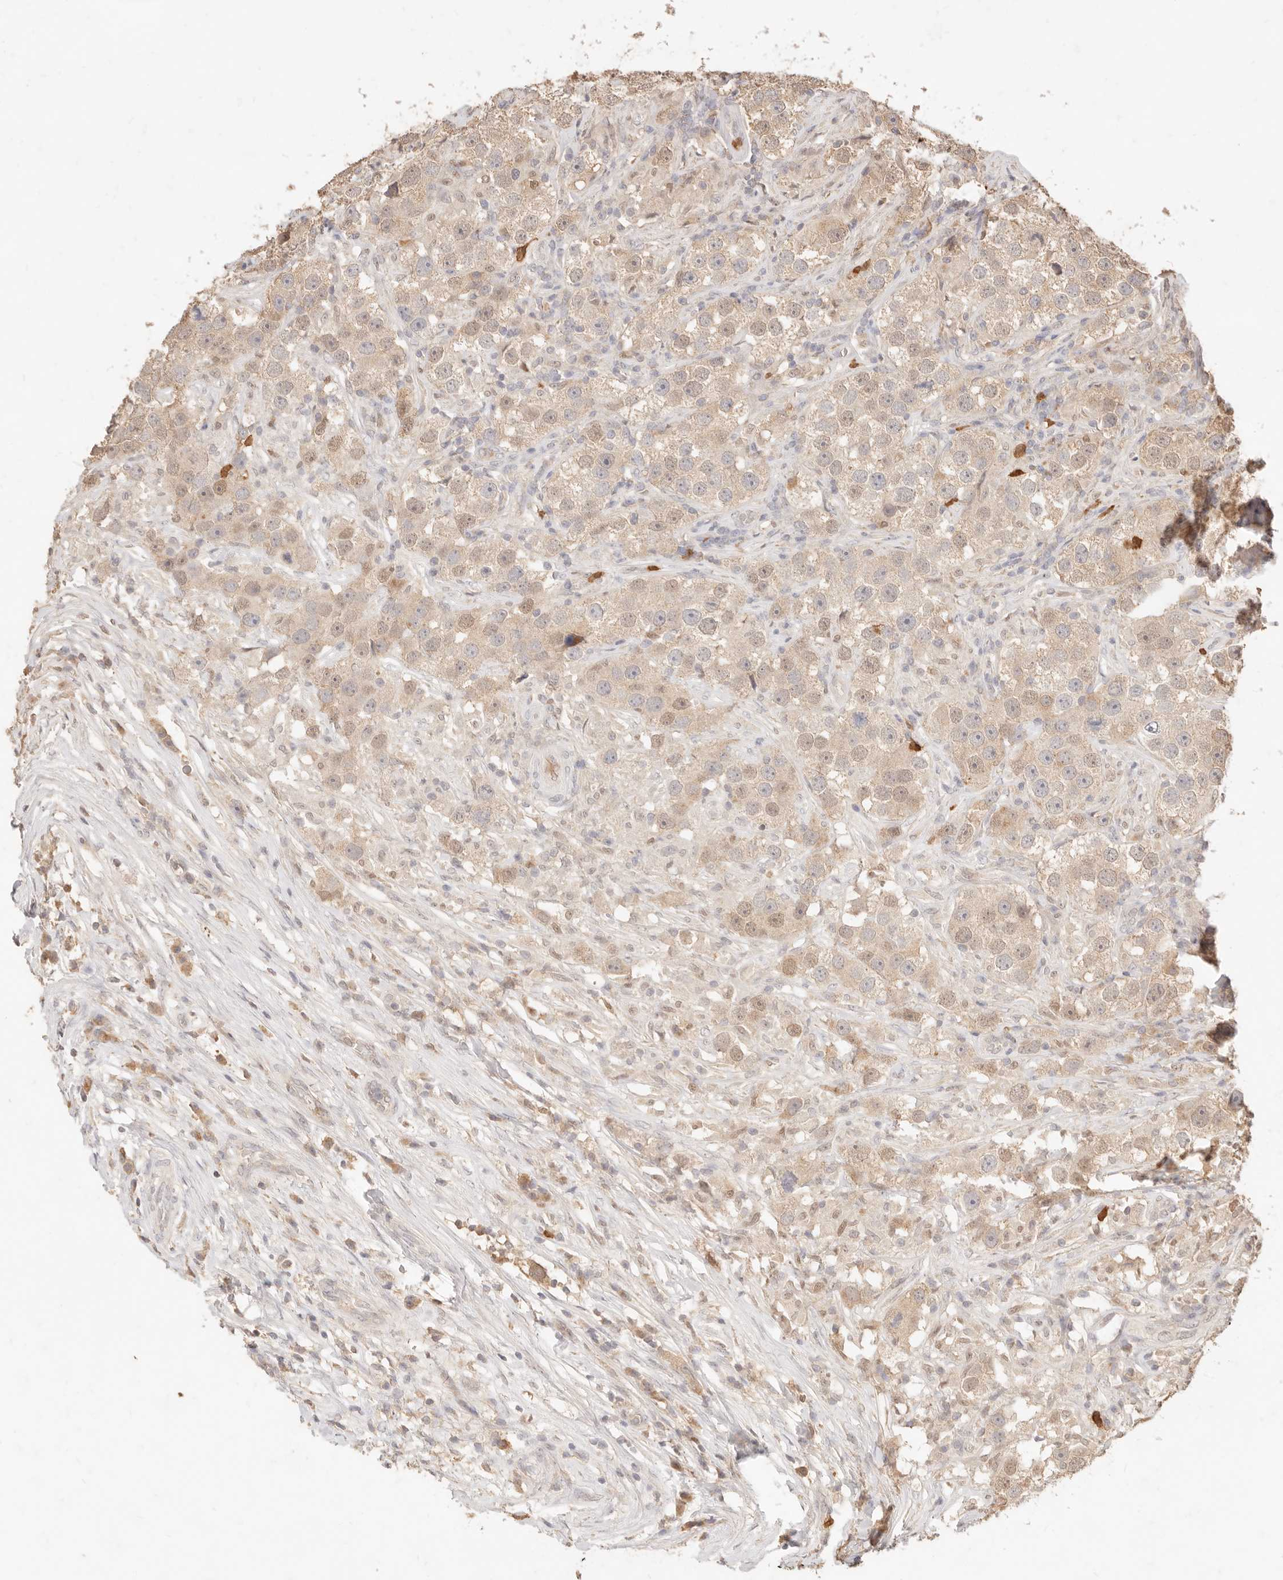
{"staining": {"intensity": "weak", "quantity": ">75%", "location": "cytoplasmic/membranous"}, "tissue": "testis cancer", "cell_type": "Tumor cells", "image_type": "cancer", "snomed": [{"axis": "morphology", "description": "Seminoma, NOS"}, {"axis": "topography", "description": "Testis"}], "caption": "Immunohistochemical staining of seminoma (testis) shows weak cytoplasmic/membranous protein positivity in about >75% of tumor cells.", "gene": "TMTC2", "patient": {"sex": "male", "age": 49}}